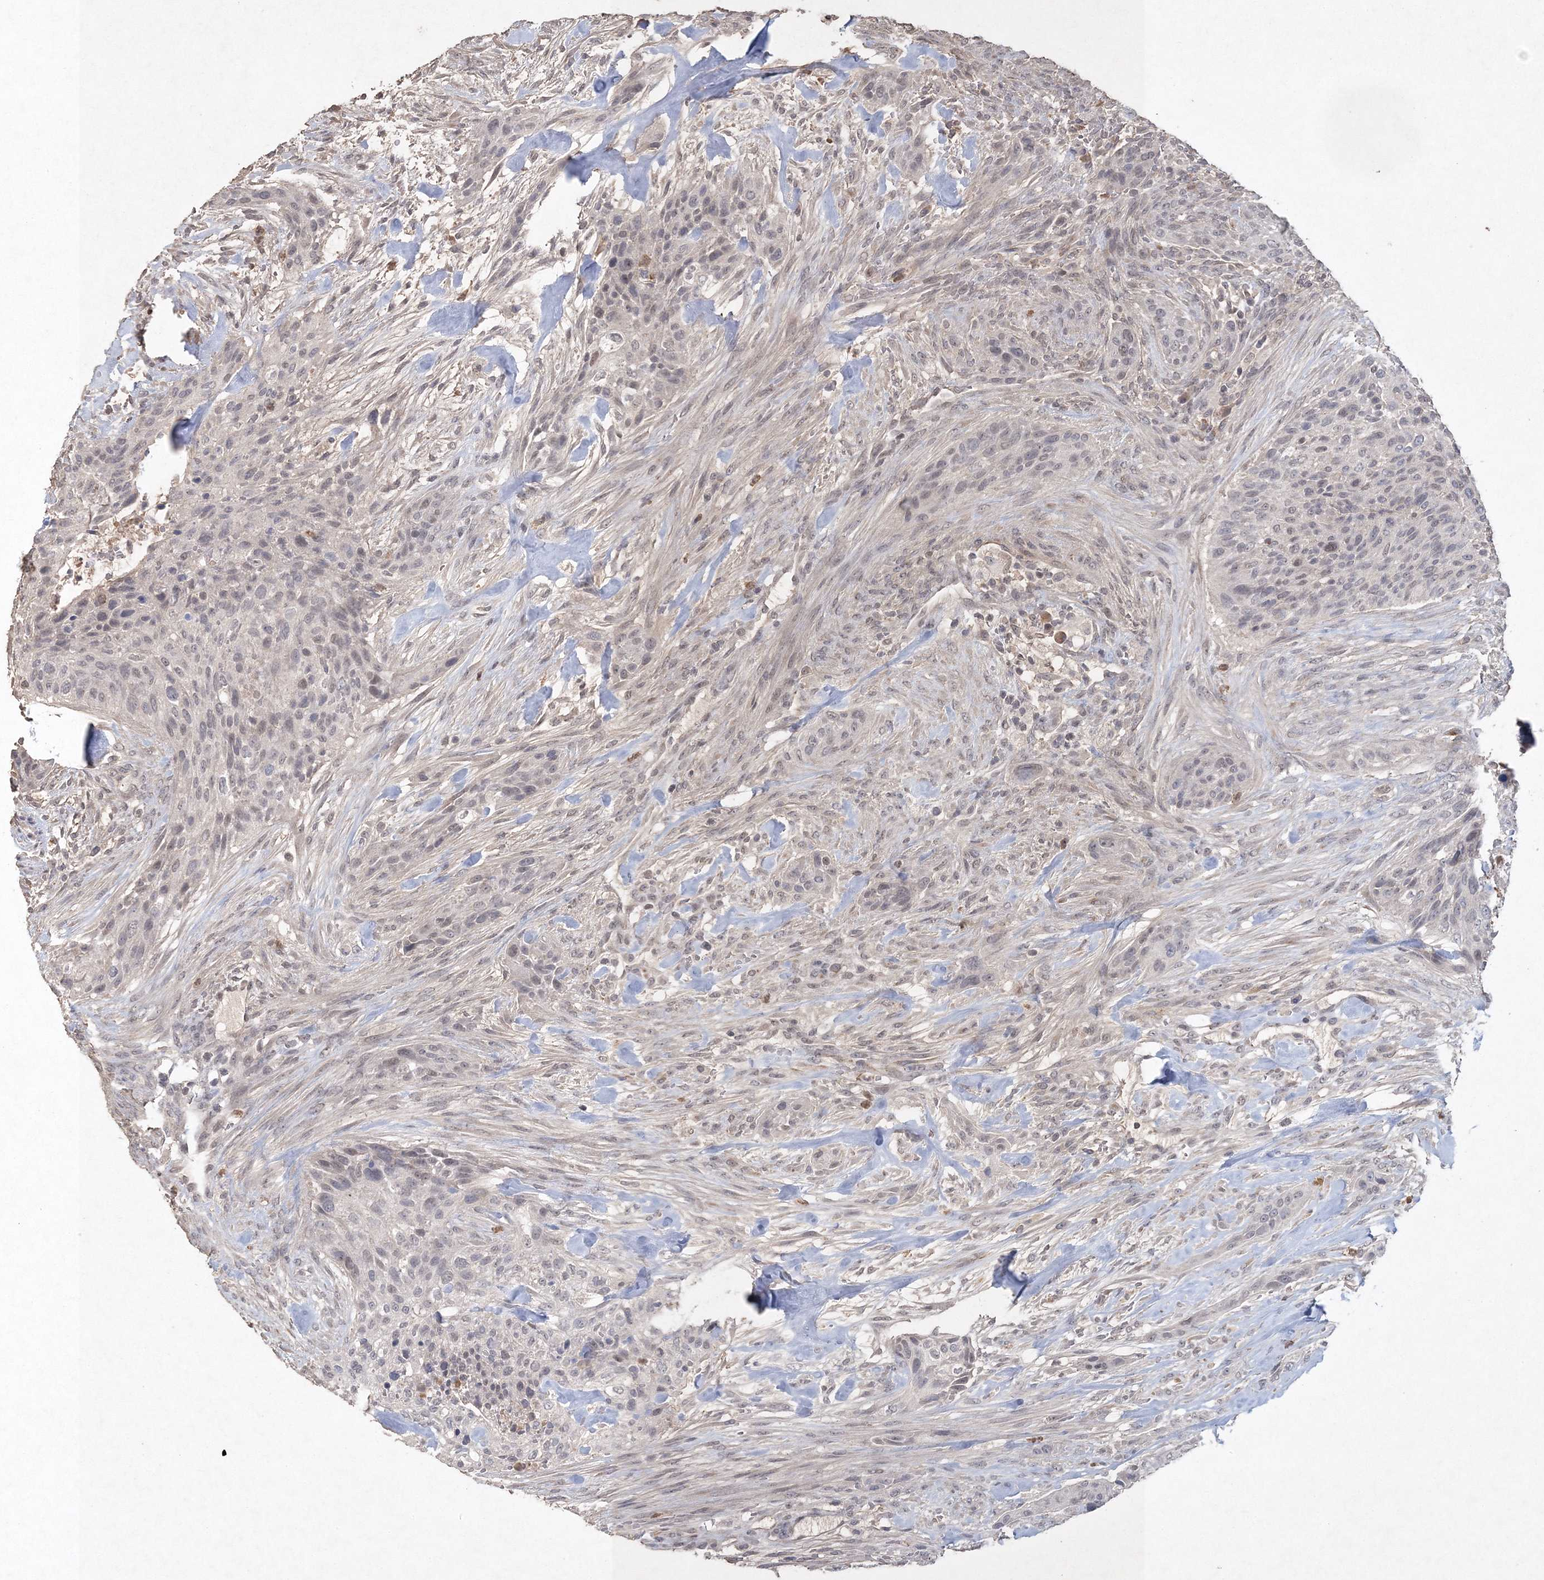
{"staining": {"intensity": "negative", "quantity": "none", "location": "none"}, "tissue": "urothelial cancer", "cell_type": "Tumor cells", "image_type": "cancer", "snomed": [{"axis": "morphology", "description": "Urothelial carcinoma, High grade"}, {"axis": "topography", "description": "Urinary bladder"}], "caption": "High magnification brightfield microscopy of urothelial cancer stained with DAB (3,3'-diaminobenzidine) (brown) and counterstained with hematoxylin (blue): tumor cells show no significant positivity. The staining was performed using DAB (3,3'-diaminobenzidine) to visualize the protein expression in brown, while the nuclei were stained in blue with hematoxylin (Magnification: 20x).", "gene": "UIMC1", "patient": {"sex": "male", "age": 35}}